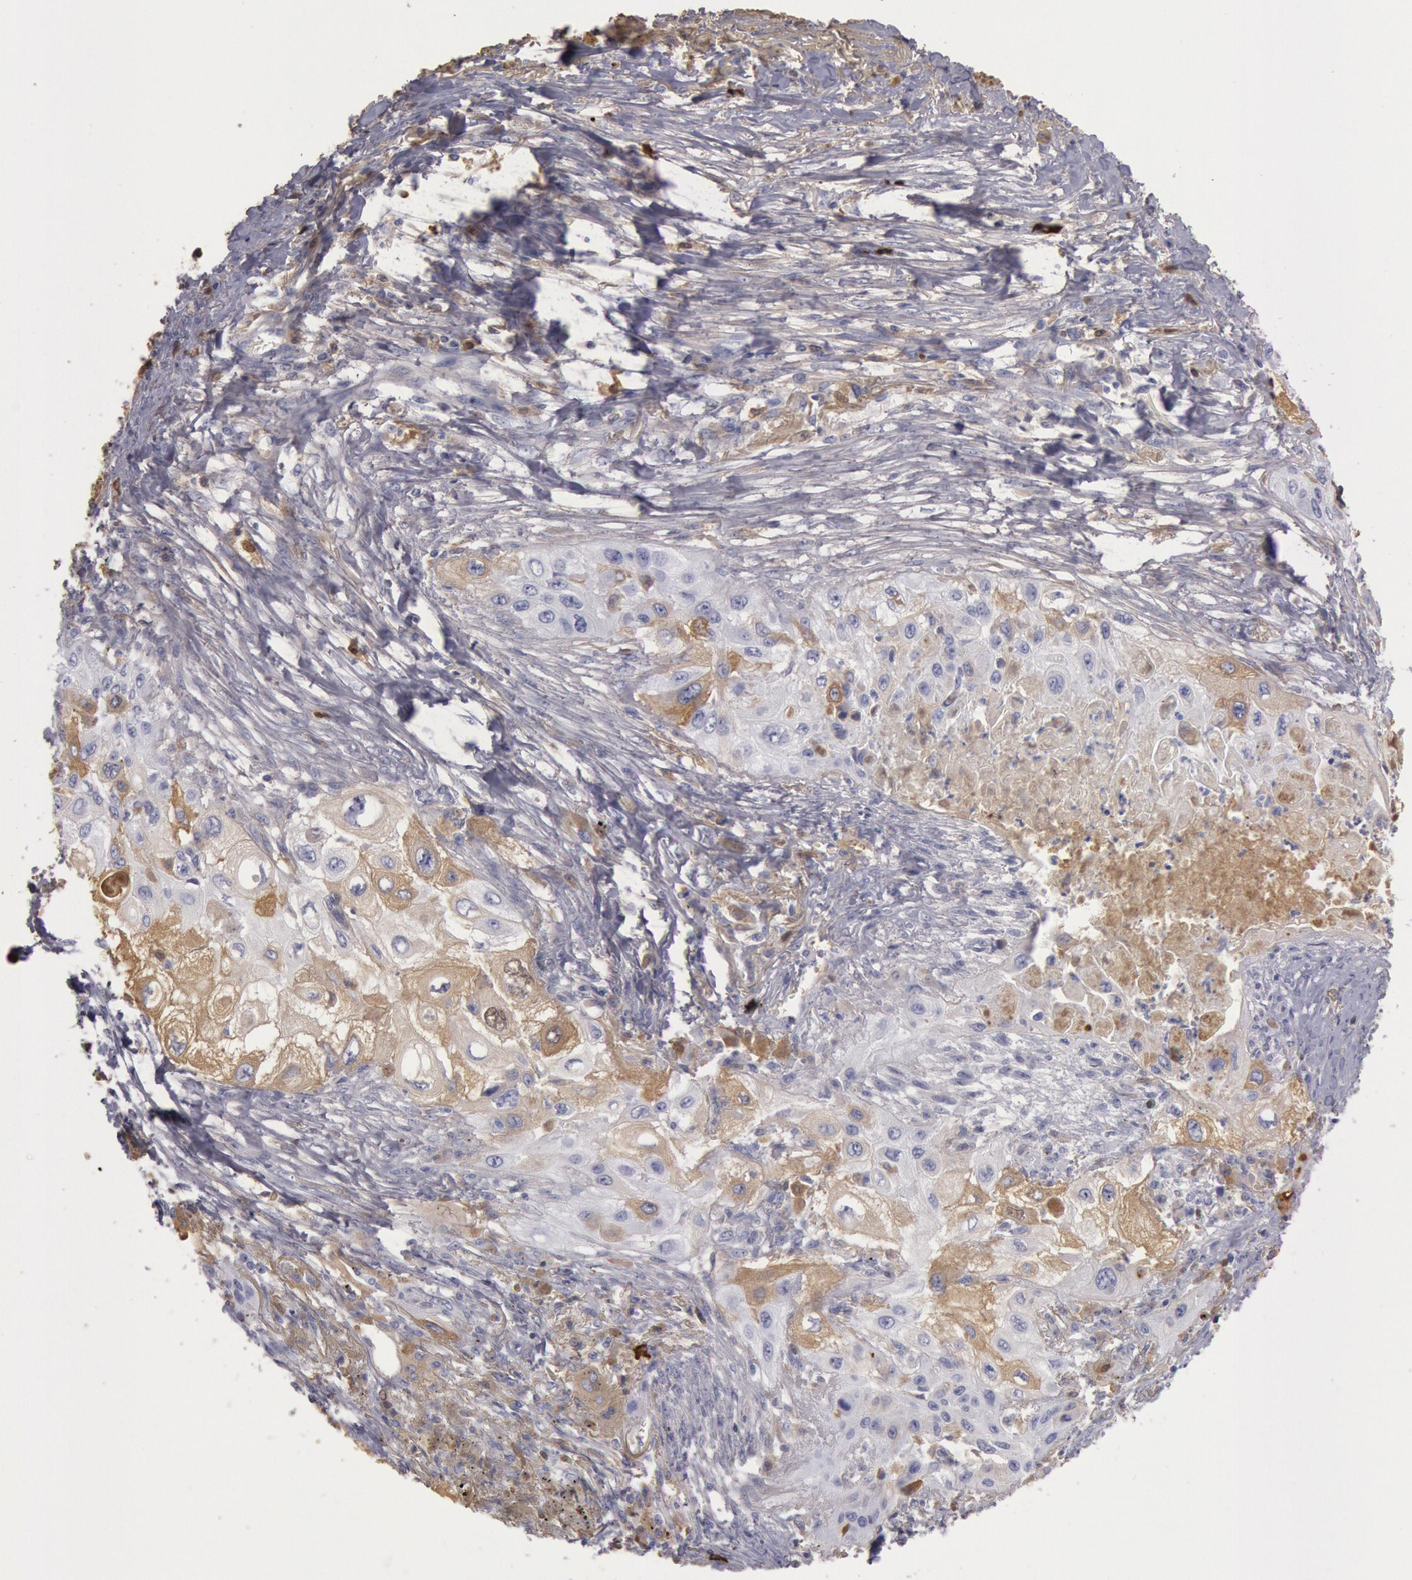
{"staining": {"intensity": "weak", "quantity": "25%-75%", "location": "cytoplasmic/membranous"}, "tissue": "lung cancer", "cell_type": "Tumor cells", "image_type": "cancer", "snomed": [{"axis": "morphology", "description": "Squamous cell carcinoma, NOS"}, {"axis": "topography", "description": "Lung"}], "caption": "Immunohistochemical staining of squamous cell carcinoma (lung) exhibits low levels of weak cytoplasmic/membranous positivity in approximately 25%-75% of tumor cells.", "gene": "IGHA1", "patient": {"sex": "male", "age": 71}}